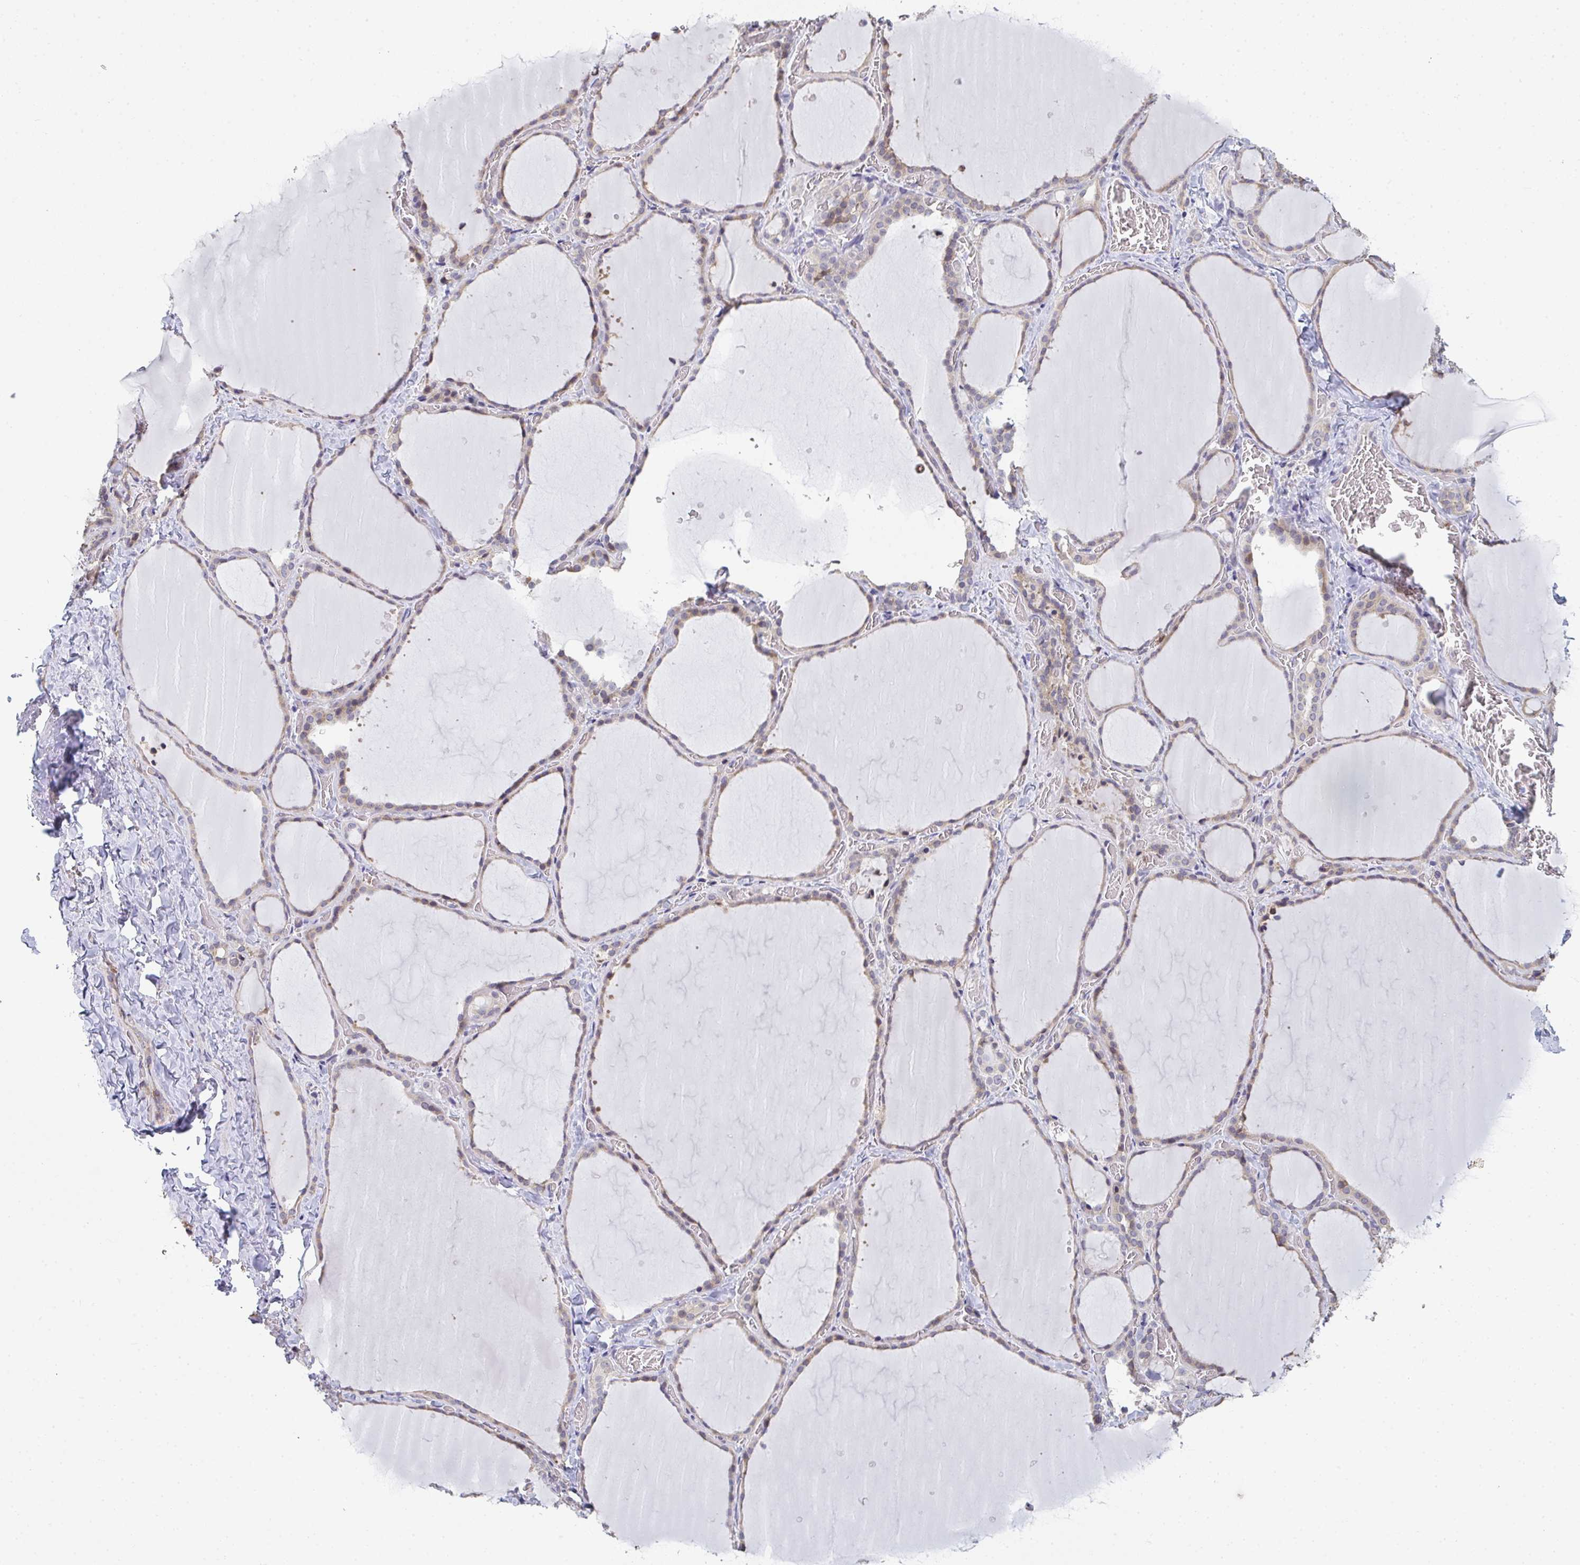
{"staining": {"intensity": "moderate", "quantity": ">75%", "location": "cytoplasmic/membranous"}, "tissue": "thyroid gland", "cell_type": "Glandular cells", "image_type": "normal", "snomed": [{"axis": "morphology", "description": "Normal tissue, NOS"}, {"axis": "topography", "description": "Thyroid gland"}], "caption": "Protein staining reveals moderate cytoplasmic/membranous positivity in about >75% of glandular cells in unremarkable thyroid gland. Nuclei are stained in blue.", "gene": "RIOK1", "patient": {"sex": "female", "age": 36}}